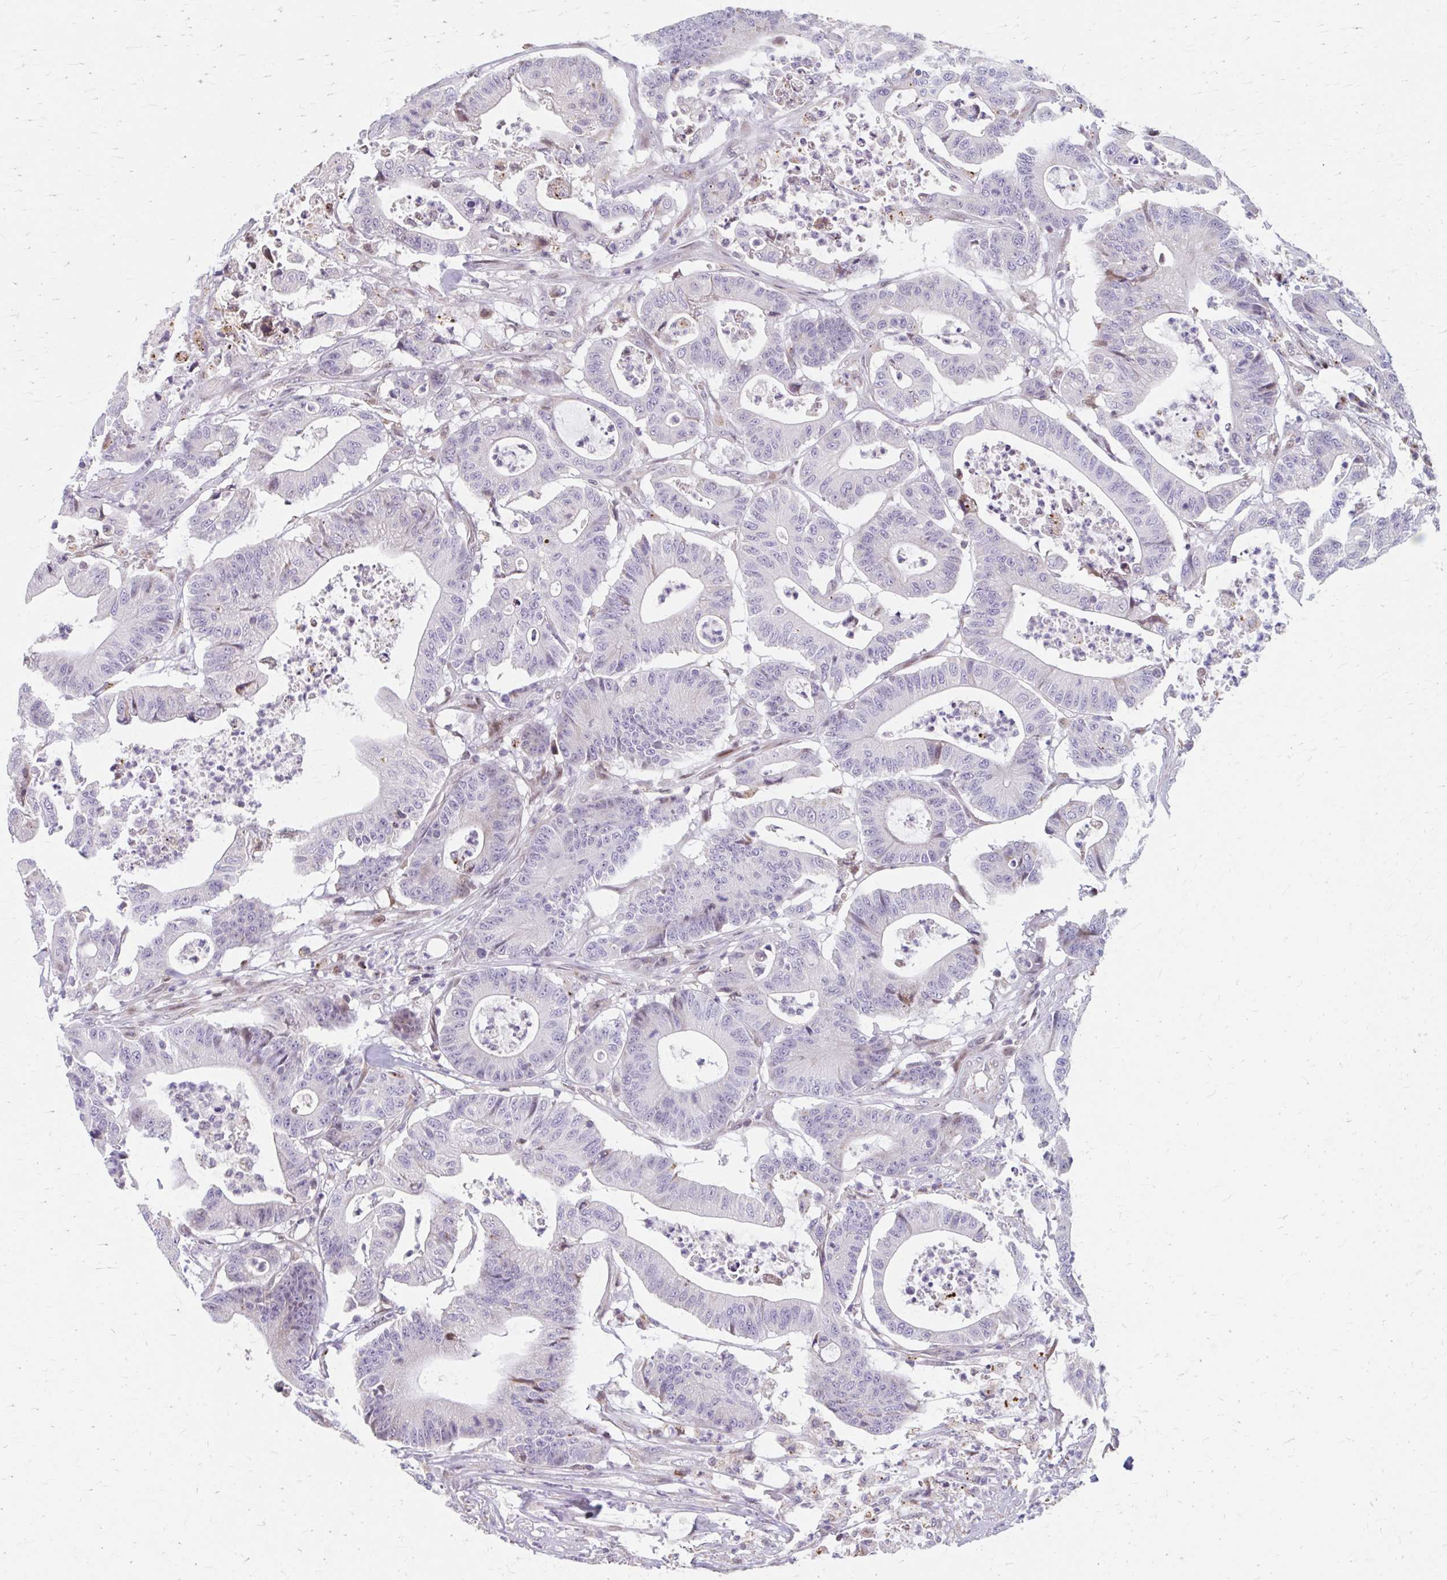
{"staining": {"intensity": "negative", "quantity": "none", "location": "none"}, "tissue": "colorectal cancer", "cell_type": "Tumor cells", "image_type": "cancer", "snomed": [{"axis": "morphology", "description": "Adenocarcinoma, NOS"}, {"axis": "topography", "description": "Colon"}], "caption": "Tumor cells show no significant protein expression in adenocarcinoma (colorectal).", "gene": "BEAN1", "patient": {"sex": "female", "age": 84}}